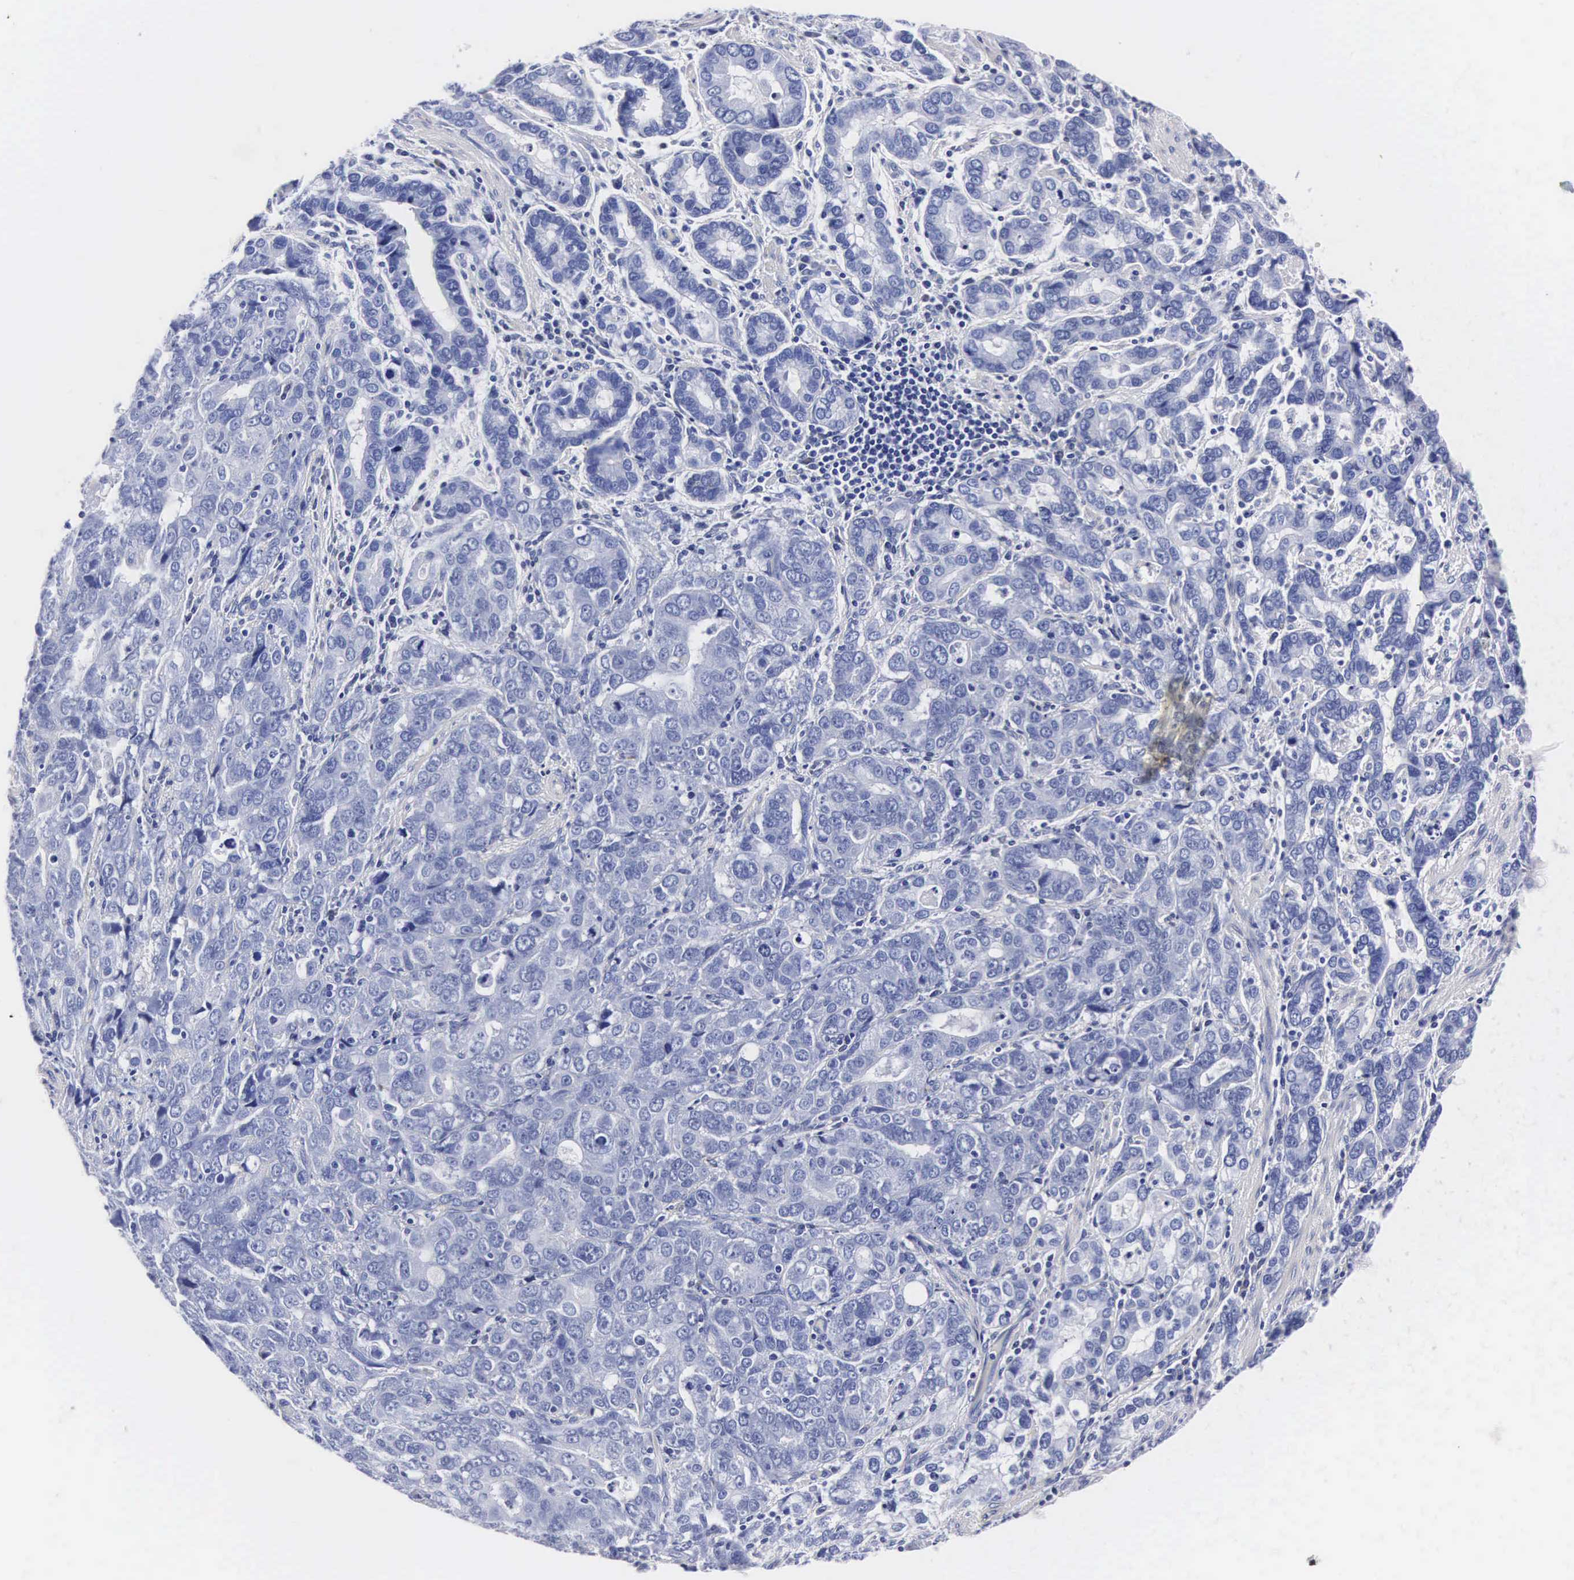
{"staining": {"intensity": "negative", "quantity": "none", "location": "none"}, "tissue": "stomach cancer", "cell_type": "Tumor cells", "image_type": "cancer", "snomed": [{"axis": "morphology", "description": "Adenocarcinoma, NOS"}, {"axis": "topography", "description": "Stomach, upper"}], "caption": "DAB immunohistochemical staining of human stomach cancer (adenocarcinoma) demonstrates no significant positivity in tumor cells. (Stains: DAB (3,3'-diaminobenzidine) IHC with hematoxylin counter stain, Microscopy: brightfield microscopy at high magnification).", "gene": "ENO2", "patient": {"sex": "male", "age": 76}}